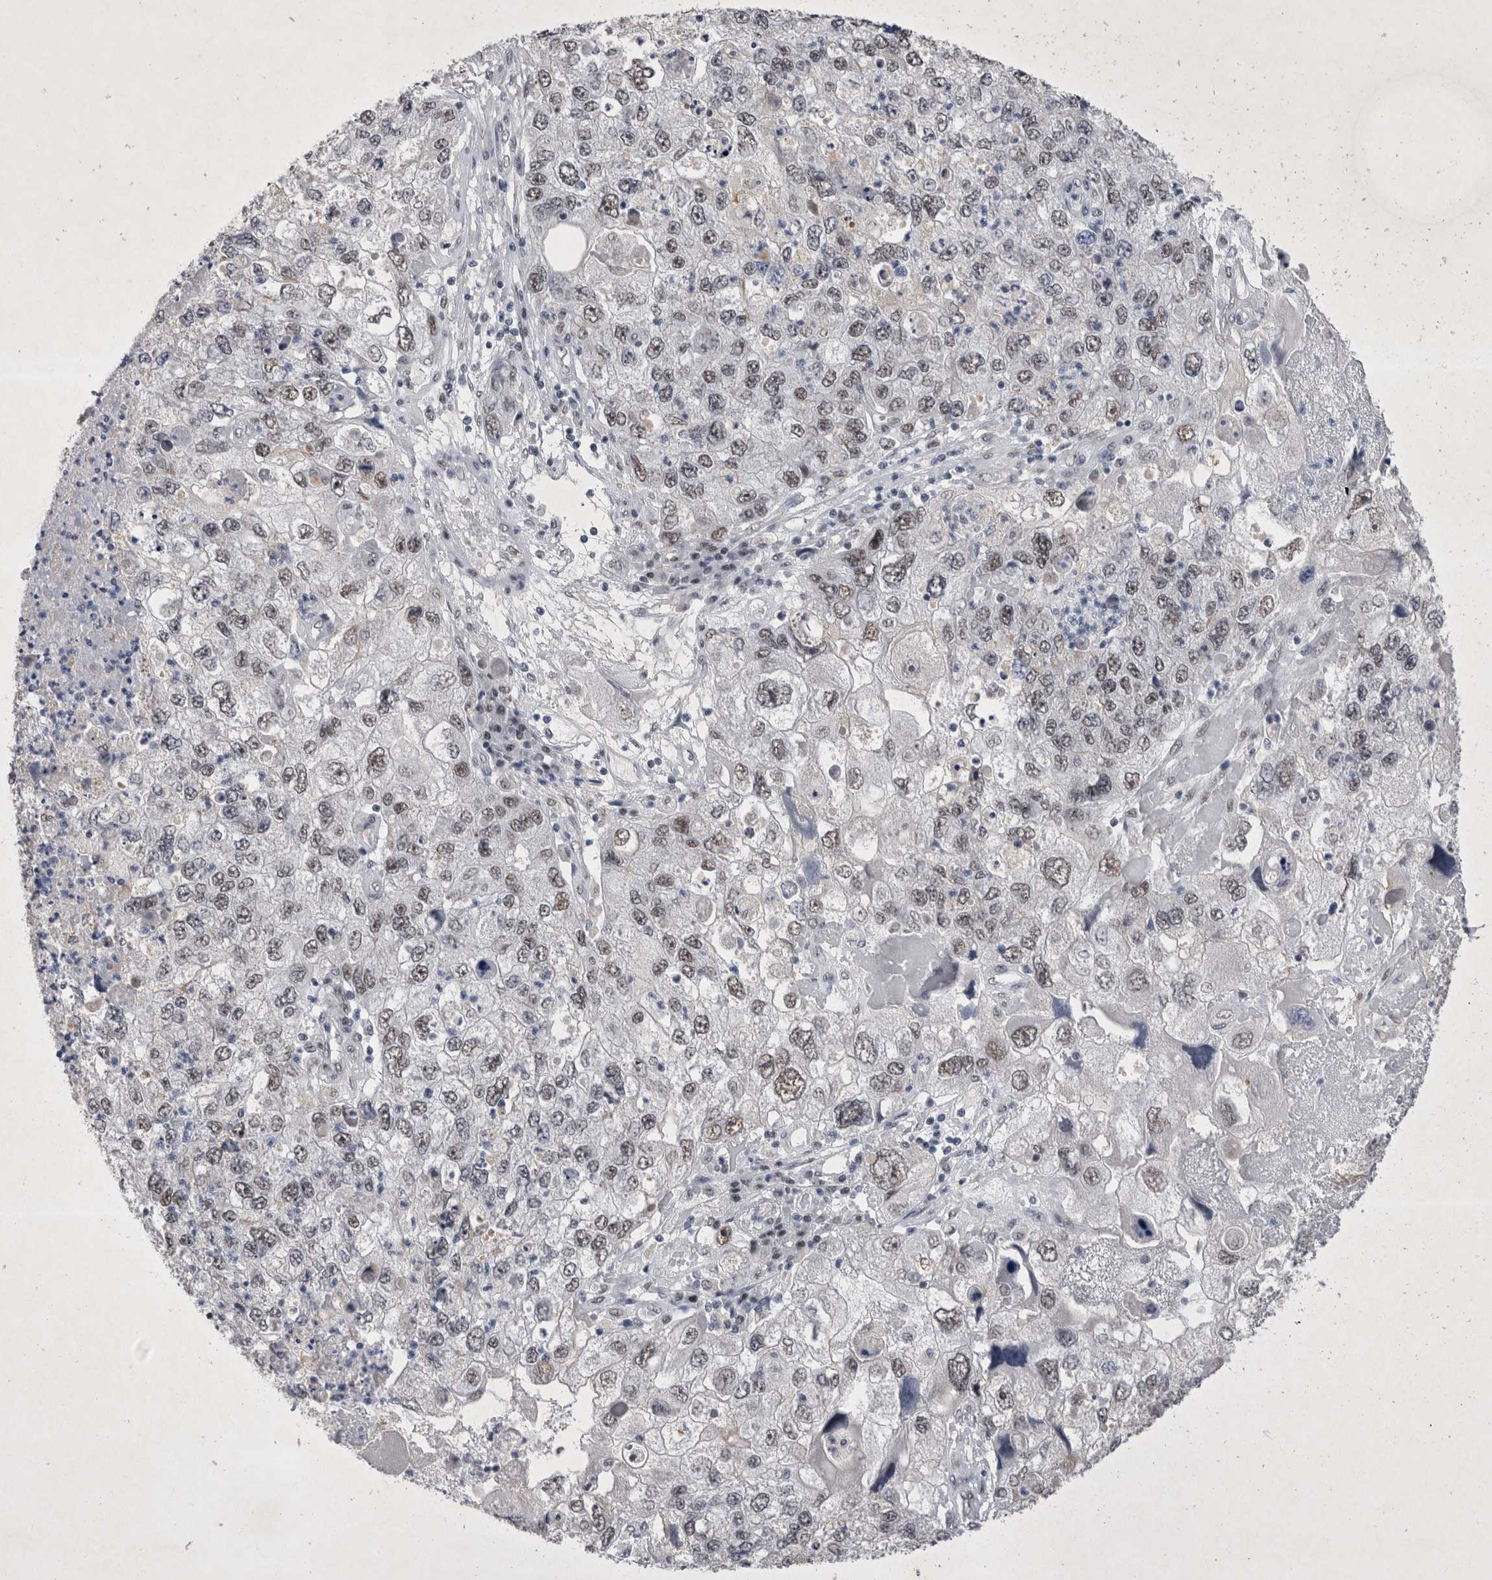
{"staining": {"intensity": "weak", "quantity": ">75%", "location": "nuclear"}, "tissue": "endometrial cancer", "cell_type": "Tumor cells", "image_type": "cancer", "snomed": [{"axis": "morphology", "description": "Adenocarcinoma, NOS"}, {"axis": "topography", "description": "Endometrium"}], "caption": "A histopathology image of human adenocarcinoma (endometrial) stained for a protein demonstrates weak nuclear brown staining in tumor cells. The staining is performed using DAB (3,3'-diaminobenzidine) brown chromogen to label protein expression. The nuclei are counter-stained blue using hematoxylin.", "gene": "RBM6", "patient": {"sex": "female", "age": 49}}